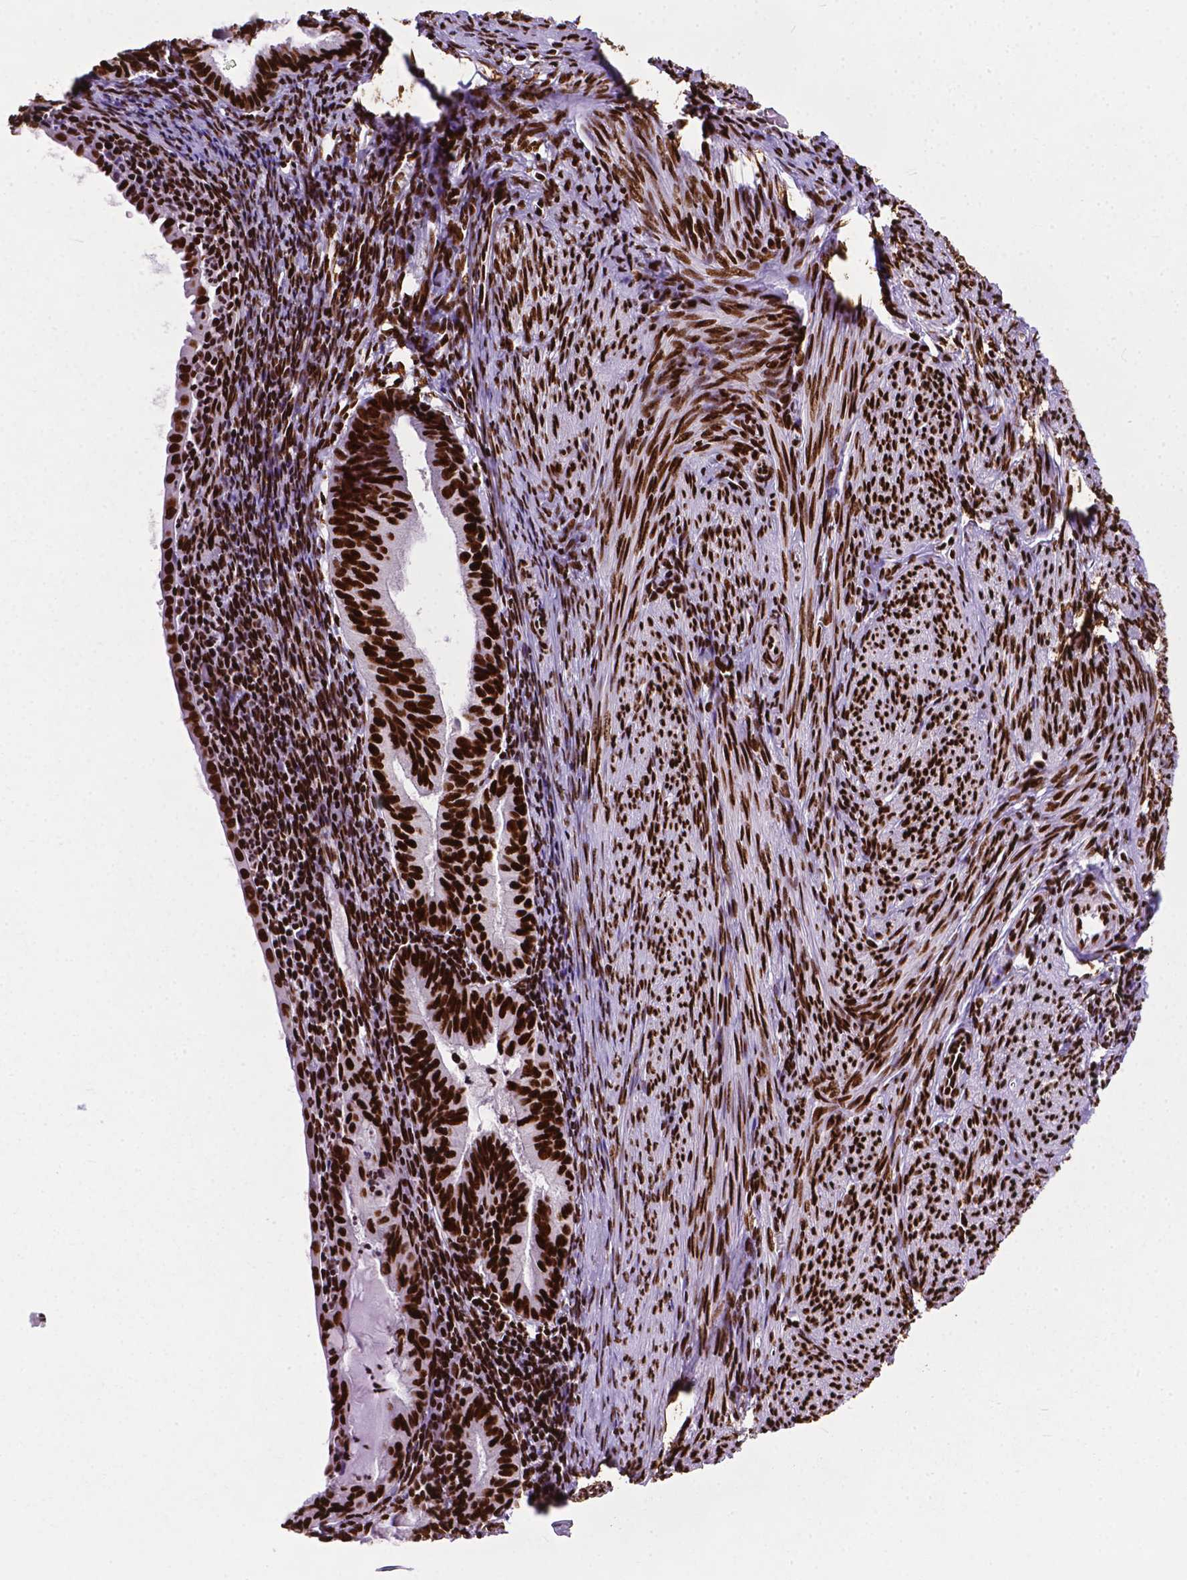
{"staining": {"intensity": "strong", "quantity": ">75%", "location": "nuclear"}, "tissue": "endometrial cancer", "cell_type": "Tumor cells", "image_type": "cancer", "snomed": [{"axis": "morphology", "description": "Carcinoma, NOS"}, {"axis": "topography", "description": "Endometrium"}], "caption": "Human endometrial carcinoma stained for a protein (brown) demonstrates strong nuclear positive staining in about >75% of tumor cells.", "gene": "SMIM5", "patient": {"sex": "female", "age": 62}}